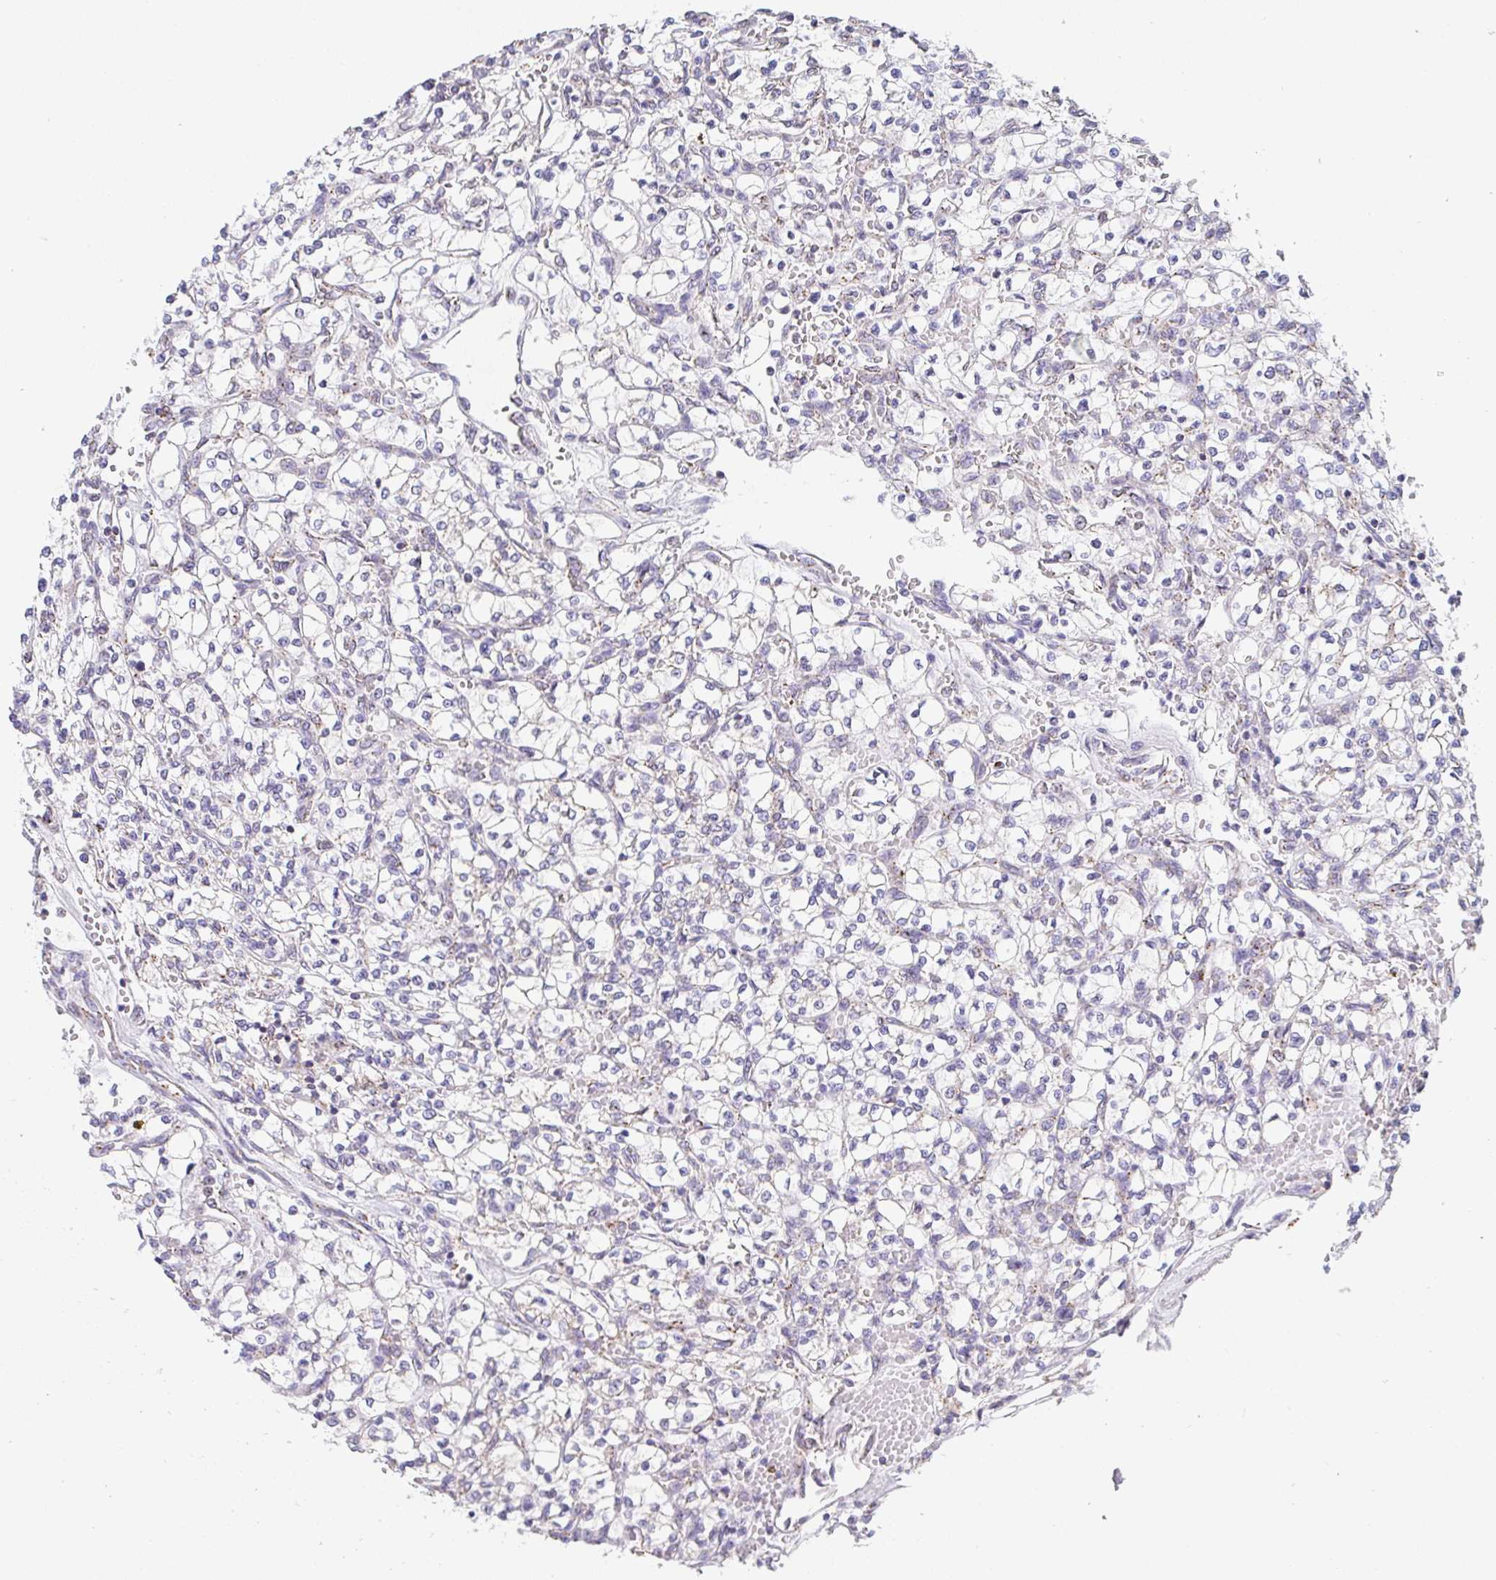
{"staining": {"intensity": "weak", "quantity": "<25%", "location": "cytoplasmic/membranous"}, "tissue": "renal cancer", "cell_type": "Tumor cells", "image_type": "cancer", "snomed": [{"axis": "morphology", "description": "Adenocarcinoma, NOS"}, {"axis": "topography", "description": "Kidney"}], "caption": "Immunohistochemistry image of human renal adenocarcinoma stained for a protein (brown), which exhibits no expression in tumor cells.", "gene": "PROSER3", "patient": {"sex": "female", "age": 64}}